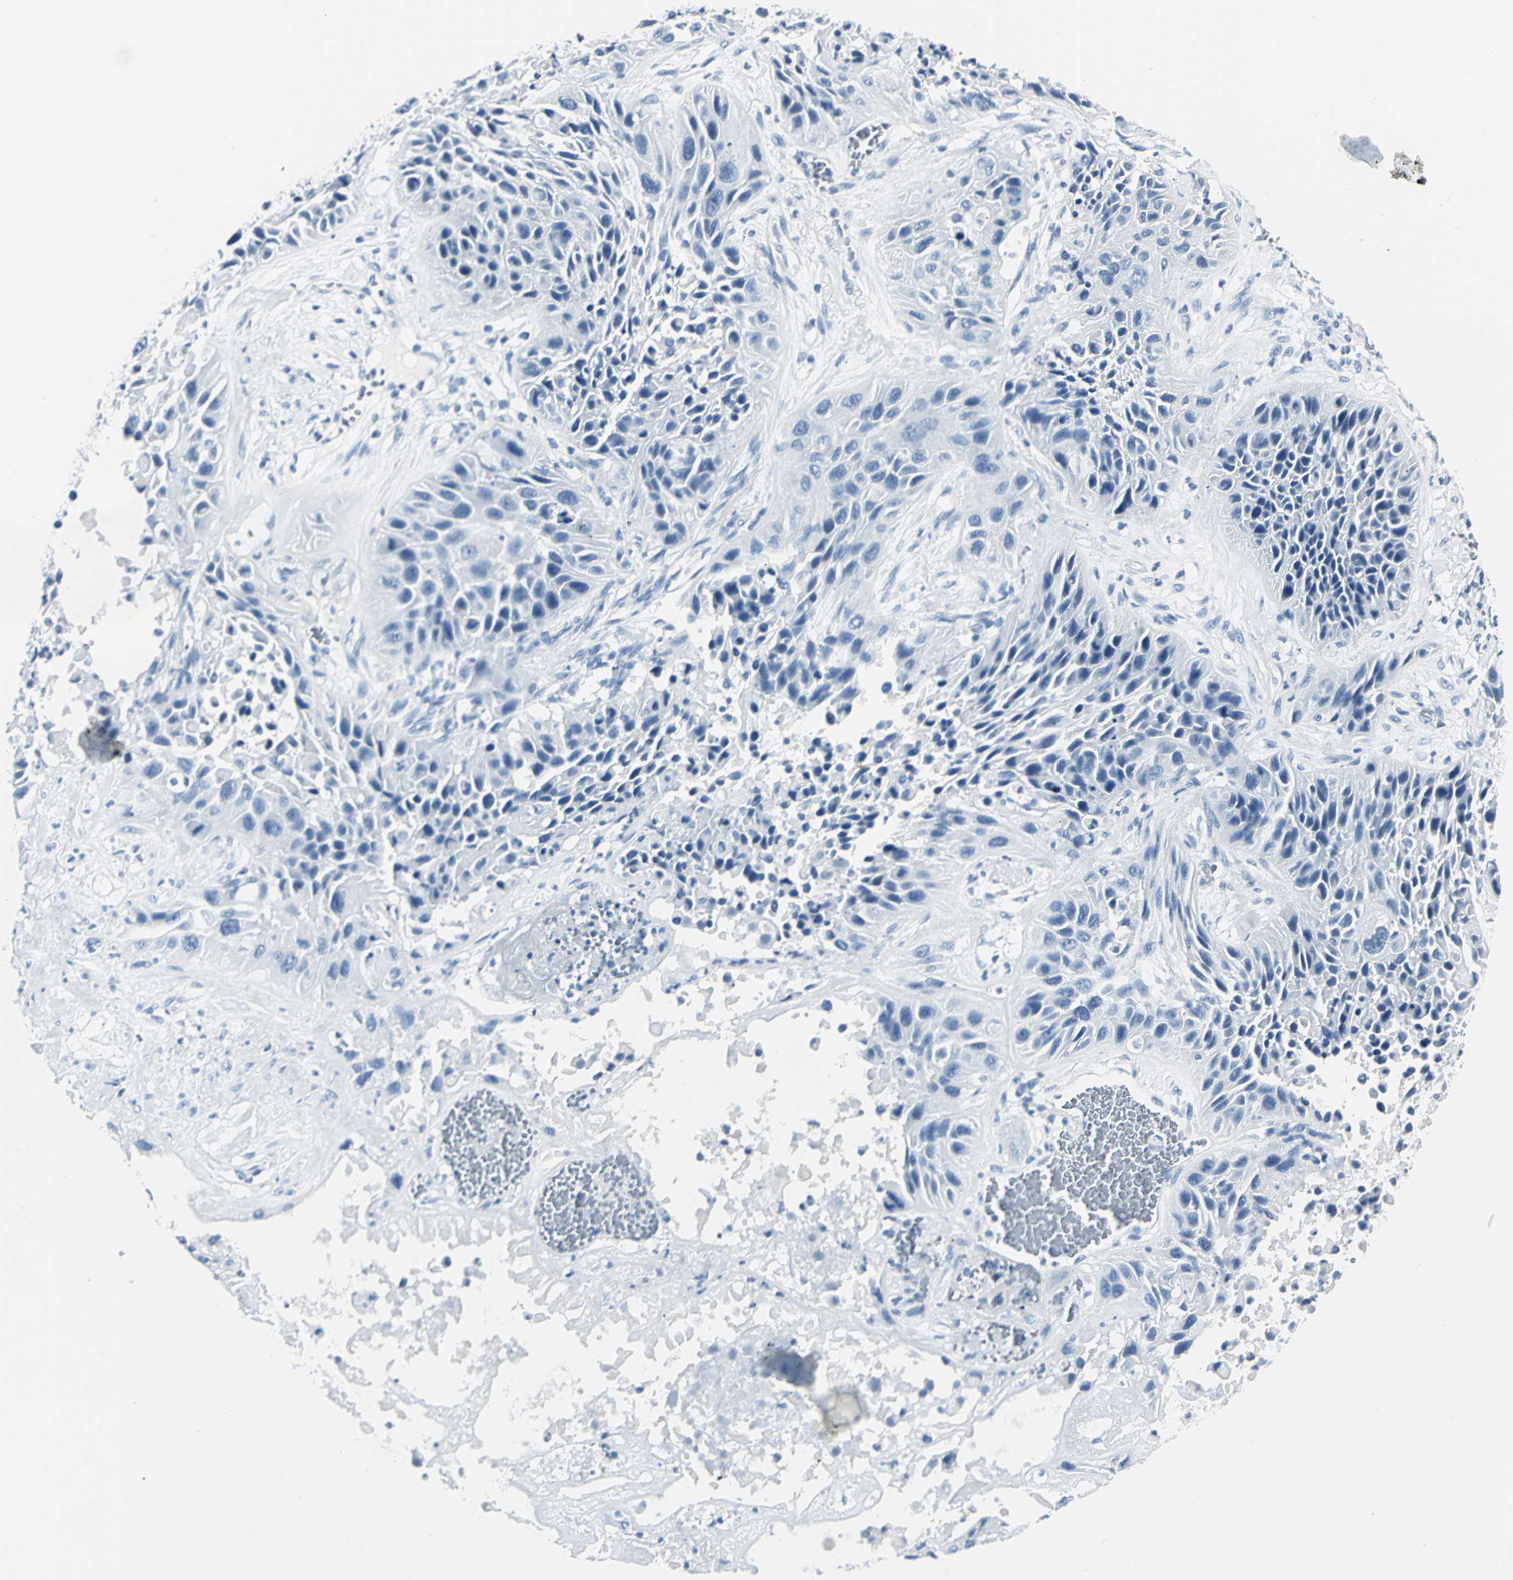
{"staining": {"intensity": "negative", "quantity": "none", "location": "none"}, "tissue": "lung cancer", "cell_type": "Tumor cells", "image_type": "cancer", "snomed": [{"axis": "morphology", "description": "Squamous cell carcinoma, NOS"}, {"axis": "topography", "description": "Lung"}], "caption": "Immunohistochemistry (IHC) of lung cancer exhibits no expression in tumor cells.", "gene": "RIPOR1", "patient": {"sex": "female", "age": 76}}